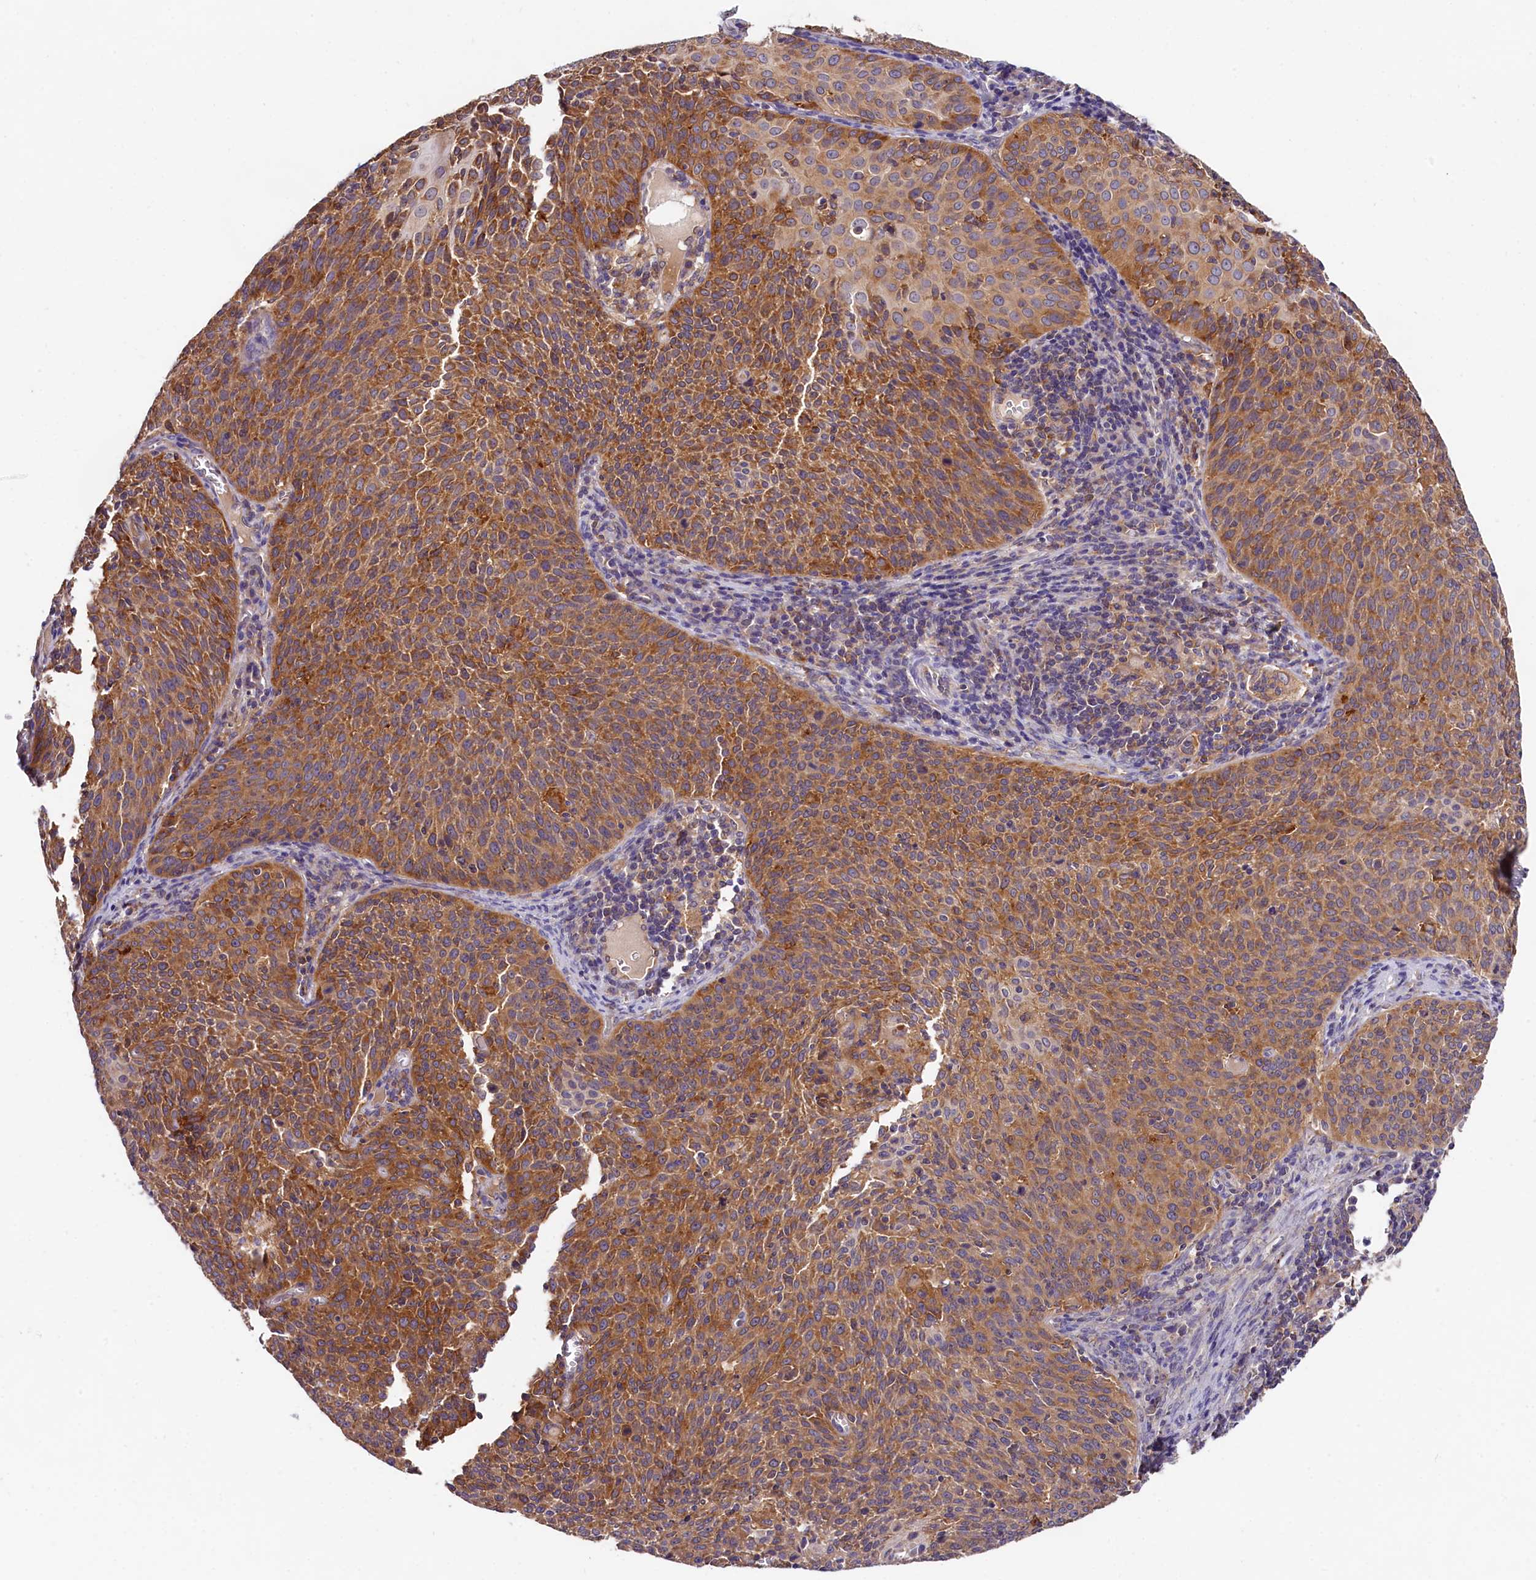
{"staining": {"intensity": "moderate", "quantity": ">75%", "location": "cytoplasmic/membranous"}, "tissue": "cervical cancer", "cell_type": "Tumor cells", "image_type": "cancer", "snomed": [{"axis": "morphology", "description": "Squamous cell carcinoma, NOS"}, {"axis": "topography", "description": "Cervix"}], "caption": "The image displays immunohistochemical staining of cervical squamous cell carcinoma. There is moderate cytoplasmic/membranous positivity is appreciated in about >75% of tumor cells.", "gene": "OAS3", "patient": {"sex": "female", "age": 38}}